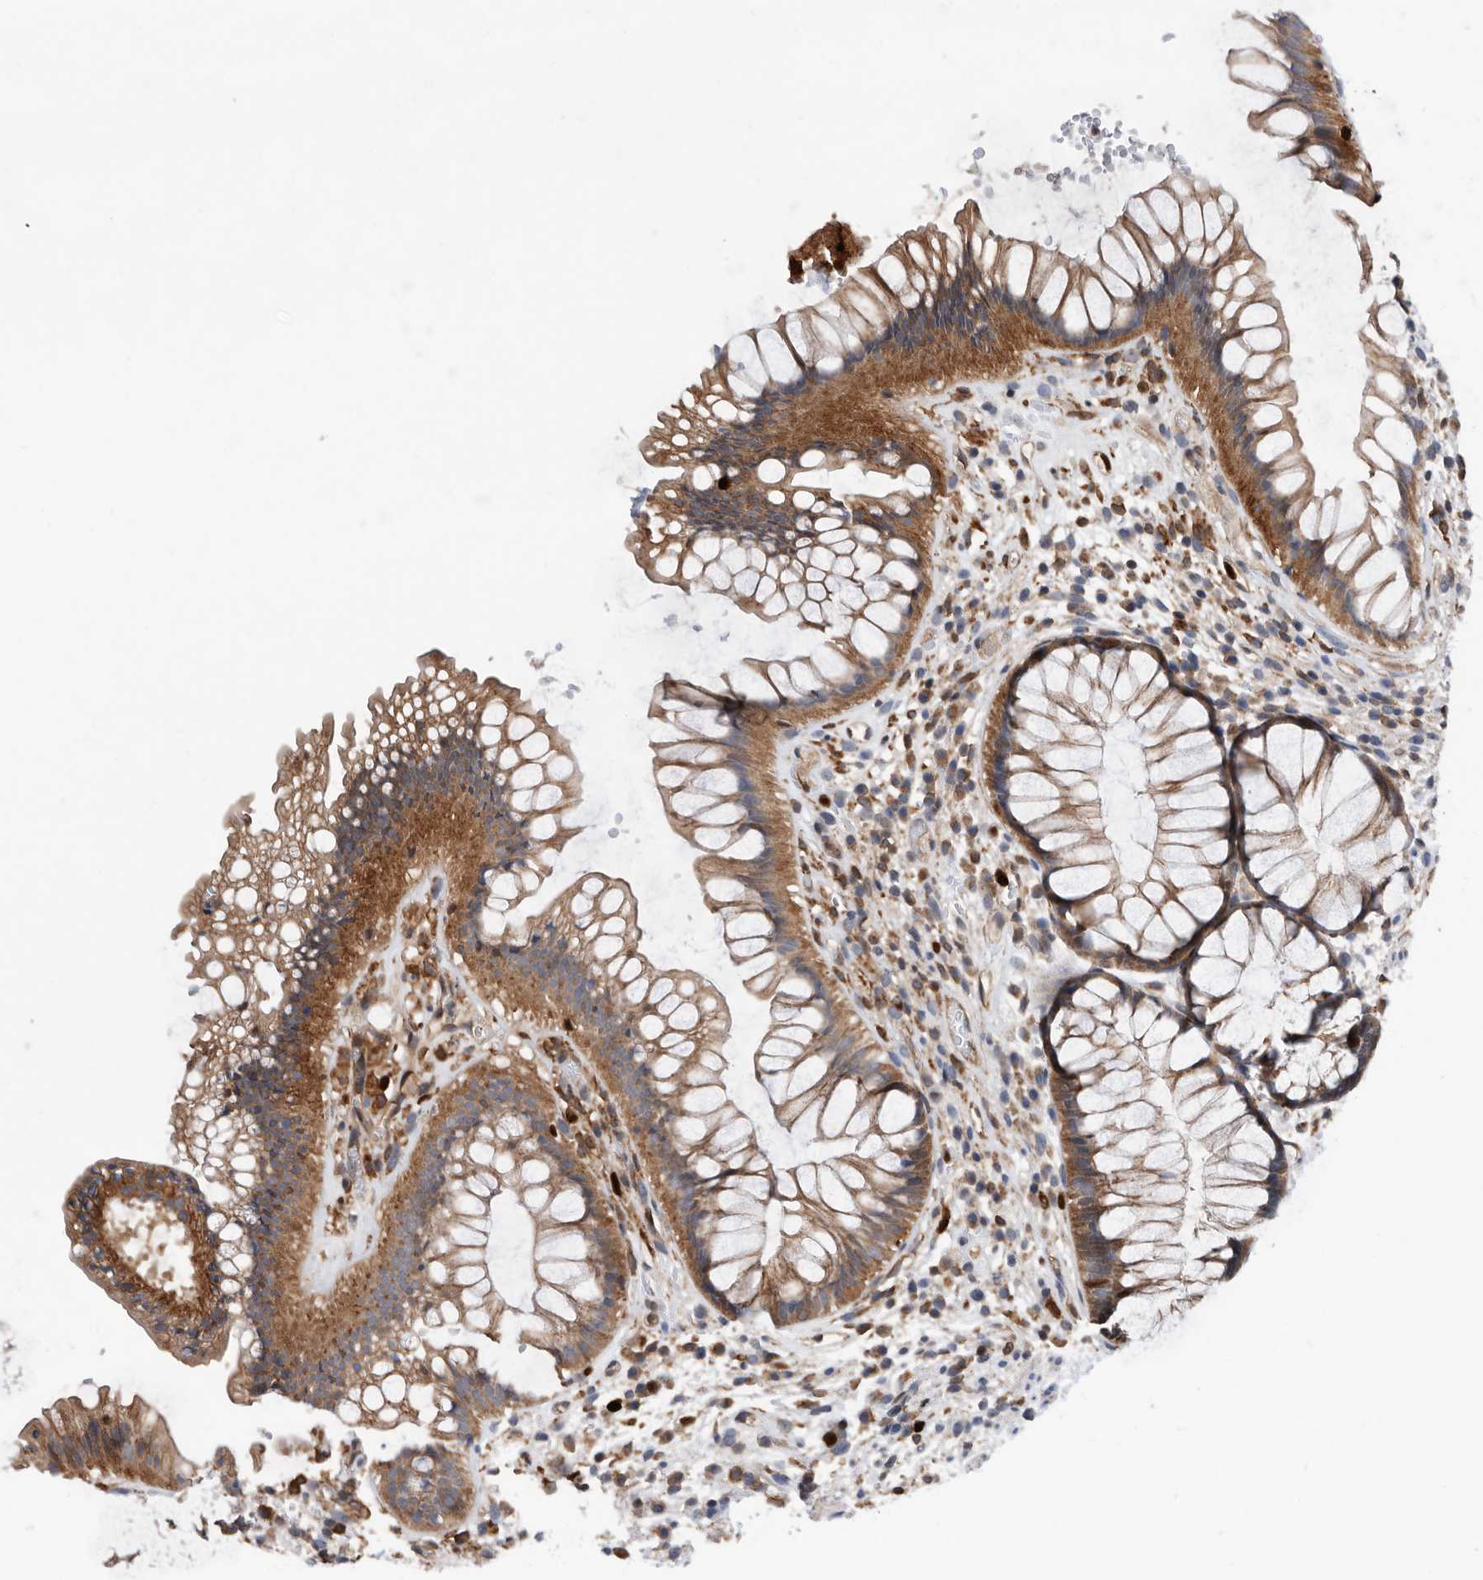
{"staining": {"intensity": "moderate", "quantity": ">75%", "location": "cytoplasmic/membranous,nuclear"}, "tissue": "rectum", "cell_type": "Glandular cells", "image_type": "normal", "snomed": [{"axis": "morphology", "description": "Normal tissue, NOS"}, {"axis": "topography", "description": "Rectum"}], "caption": "Glandular cells display moderate cytoplasmic/membranous,nuclear staining in approximately >75% of cells in unremarkable rectum. The protein of interest is stained brown, and the nuclei are stained in blue (DAB IHC with brightfield microscopy, high magnification).", "gene": "ATAD2", "patient": {"sex": "male", "age": 51}}